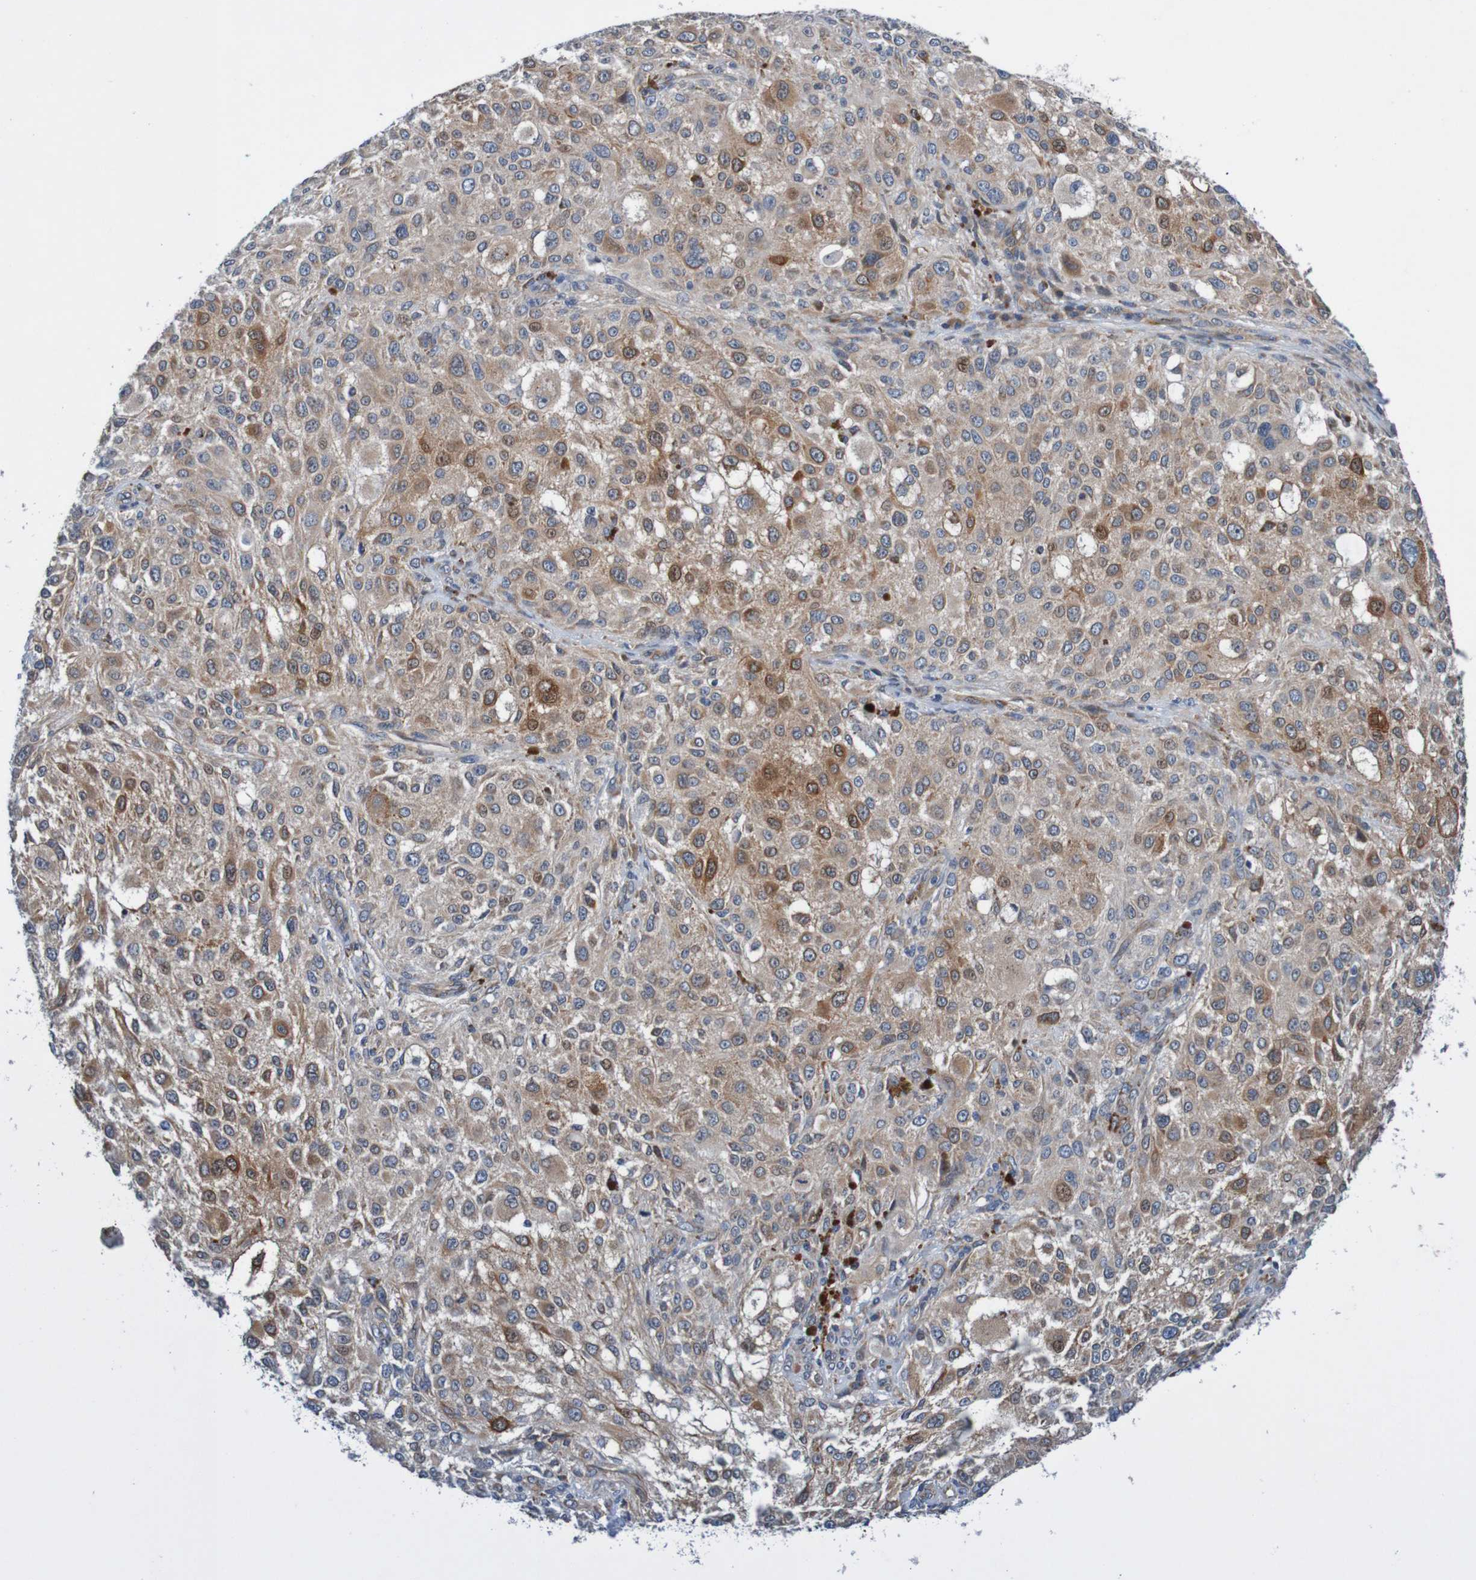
{"staining": {"intensity": "moderate", "quantity": ">75%", "location": "cytoplasmic/membranous"}, "tissue": "melanoma", "cell_type": "Tumor cells", "image_type": "cancer", "snomed": [{"axis": "morphology", "description": "Necrosis, NOS"}, {"axis": "morphology", "description": "Malignant melanoma, NOS"}, {"axis": "topography", "description": "Skin"}], "caption": "A histopathology image of malignant melanoma stained for a protein demonstrates moderate cytoplasmic/membranous brown staining in tumor cells. (Brightfield microscopy of DAB IHC at high magnification).", "gene": "CPED1", "patient": {"sex": "female", "age": 87}}